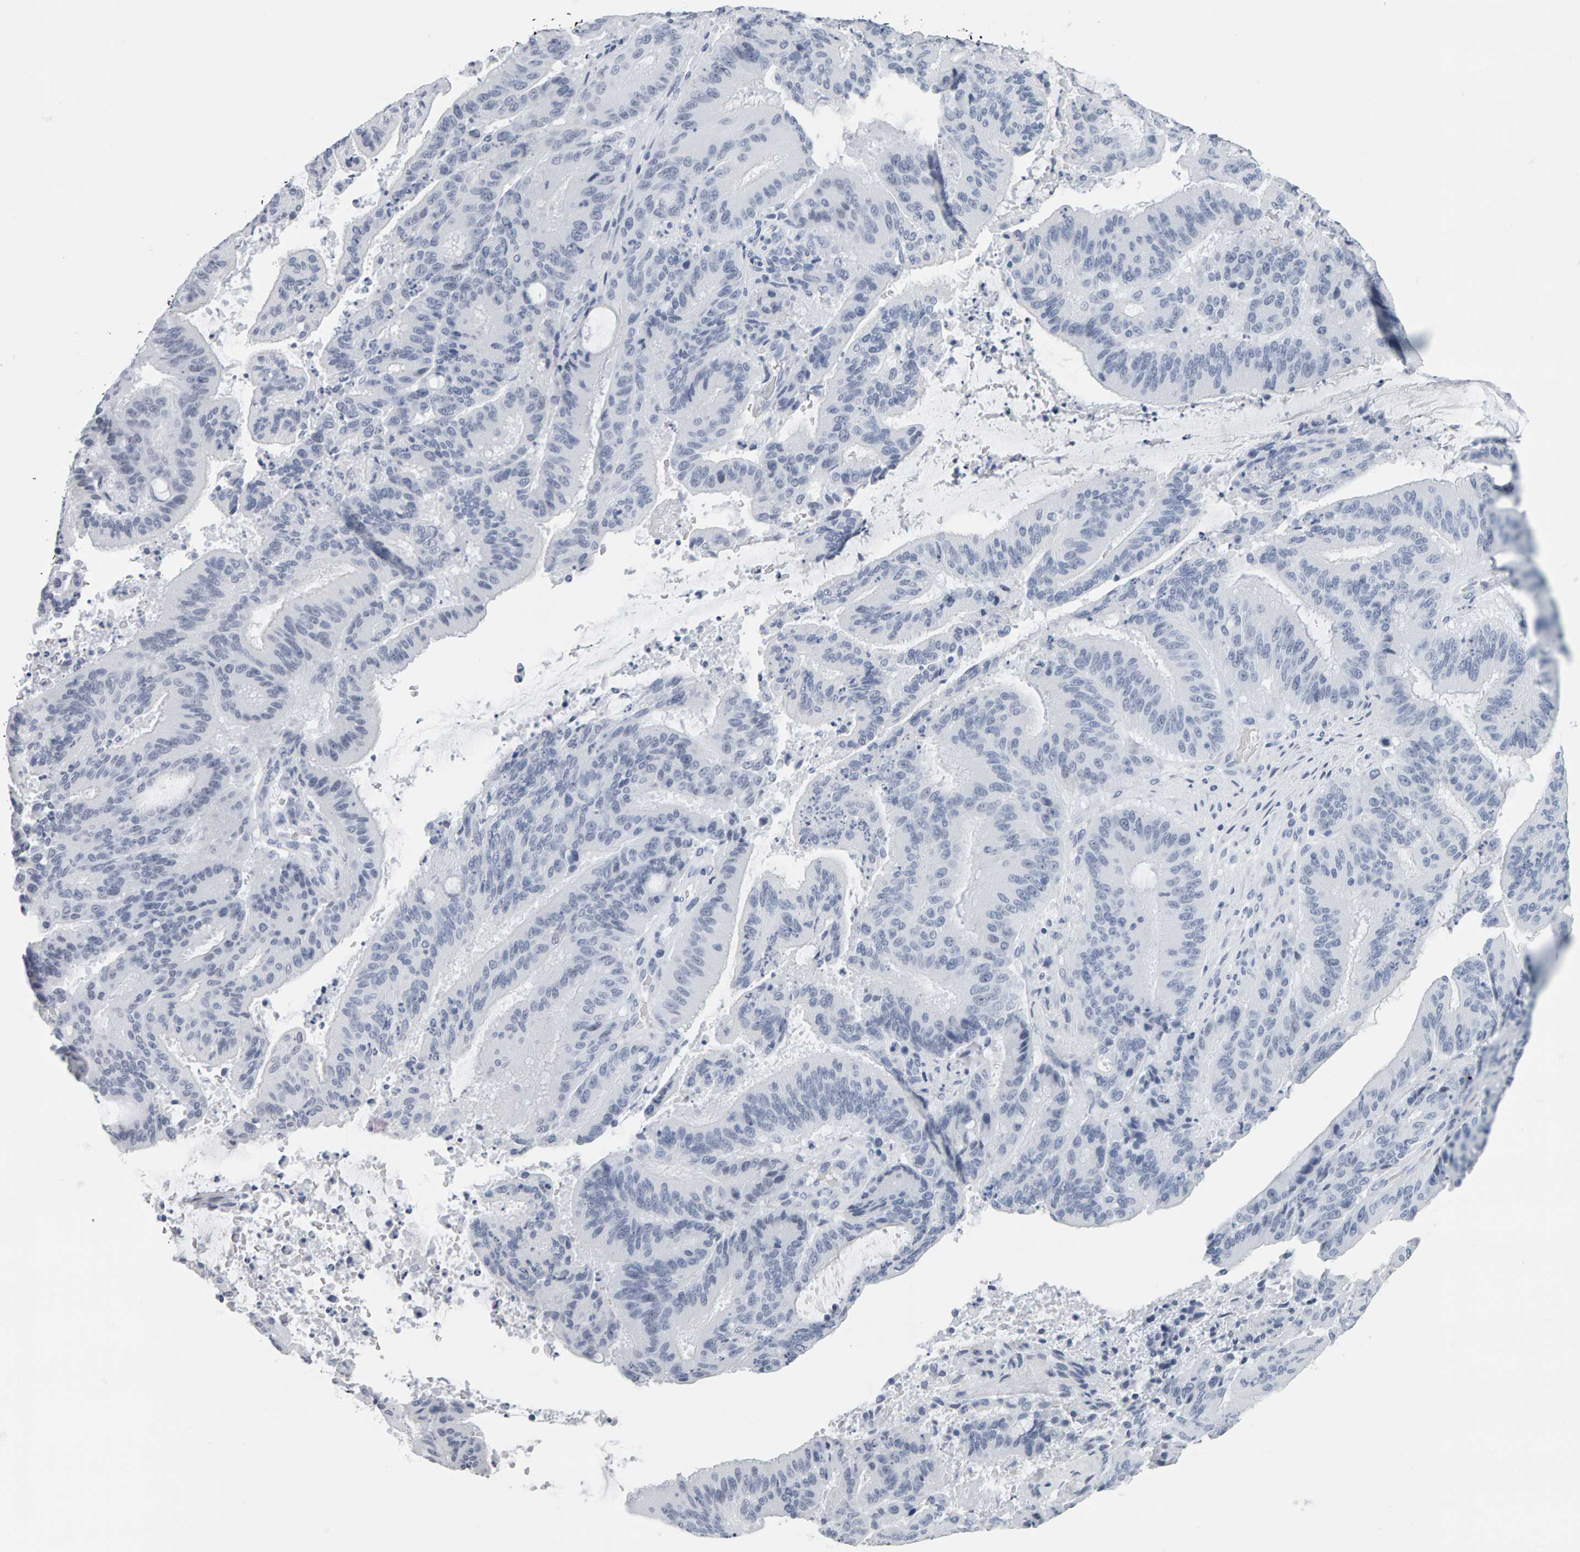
{"staining": {"intensity": "negative", "quantity": "none", "location": "none"}, "tissue": "liver cancer", "cell_type": "Tumor cells", "image_type": "cancer", "snomed": [{"axis": "morphology", "description": "Normal tissue, NOS"}, {"axis": "morphology", "description": "Cholangiocarcinoma"}, {"axis": "topography", "description": "Liver"}, {"axis": "topography", "description": "Peripheral nerve tissue"}], "caption": "An image of human liver cancer (cholangiocarcinoma) is negative for staining in tumor cells.", "gene": "SPACA3", "patient": {"sex": "female", "age": 73}}